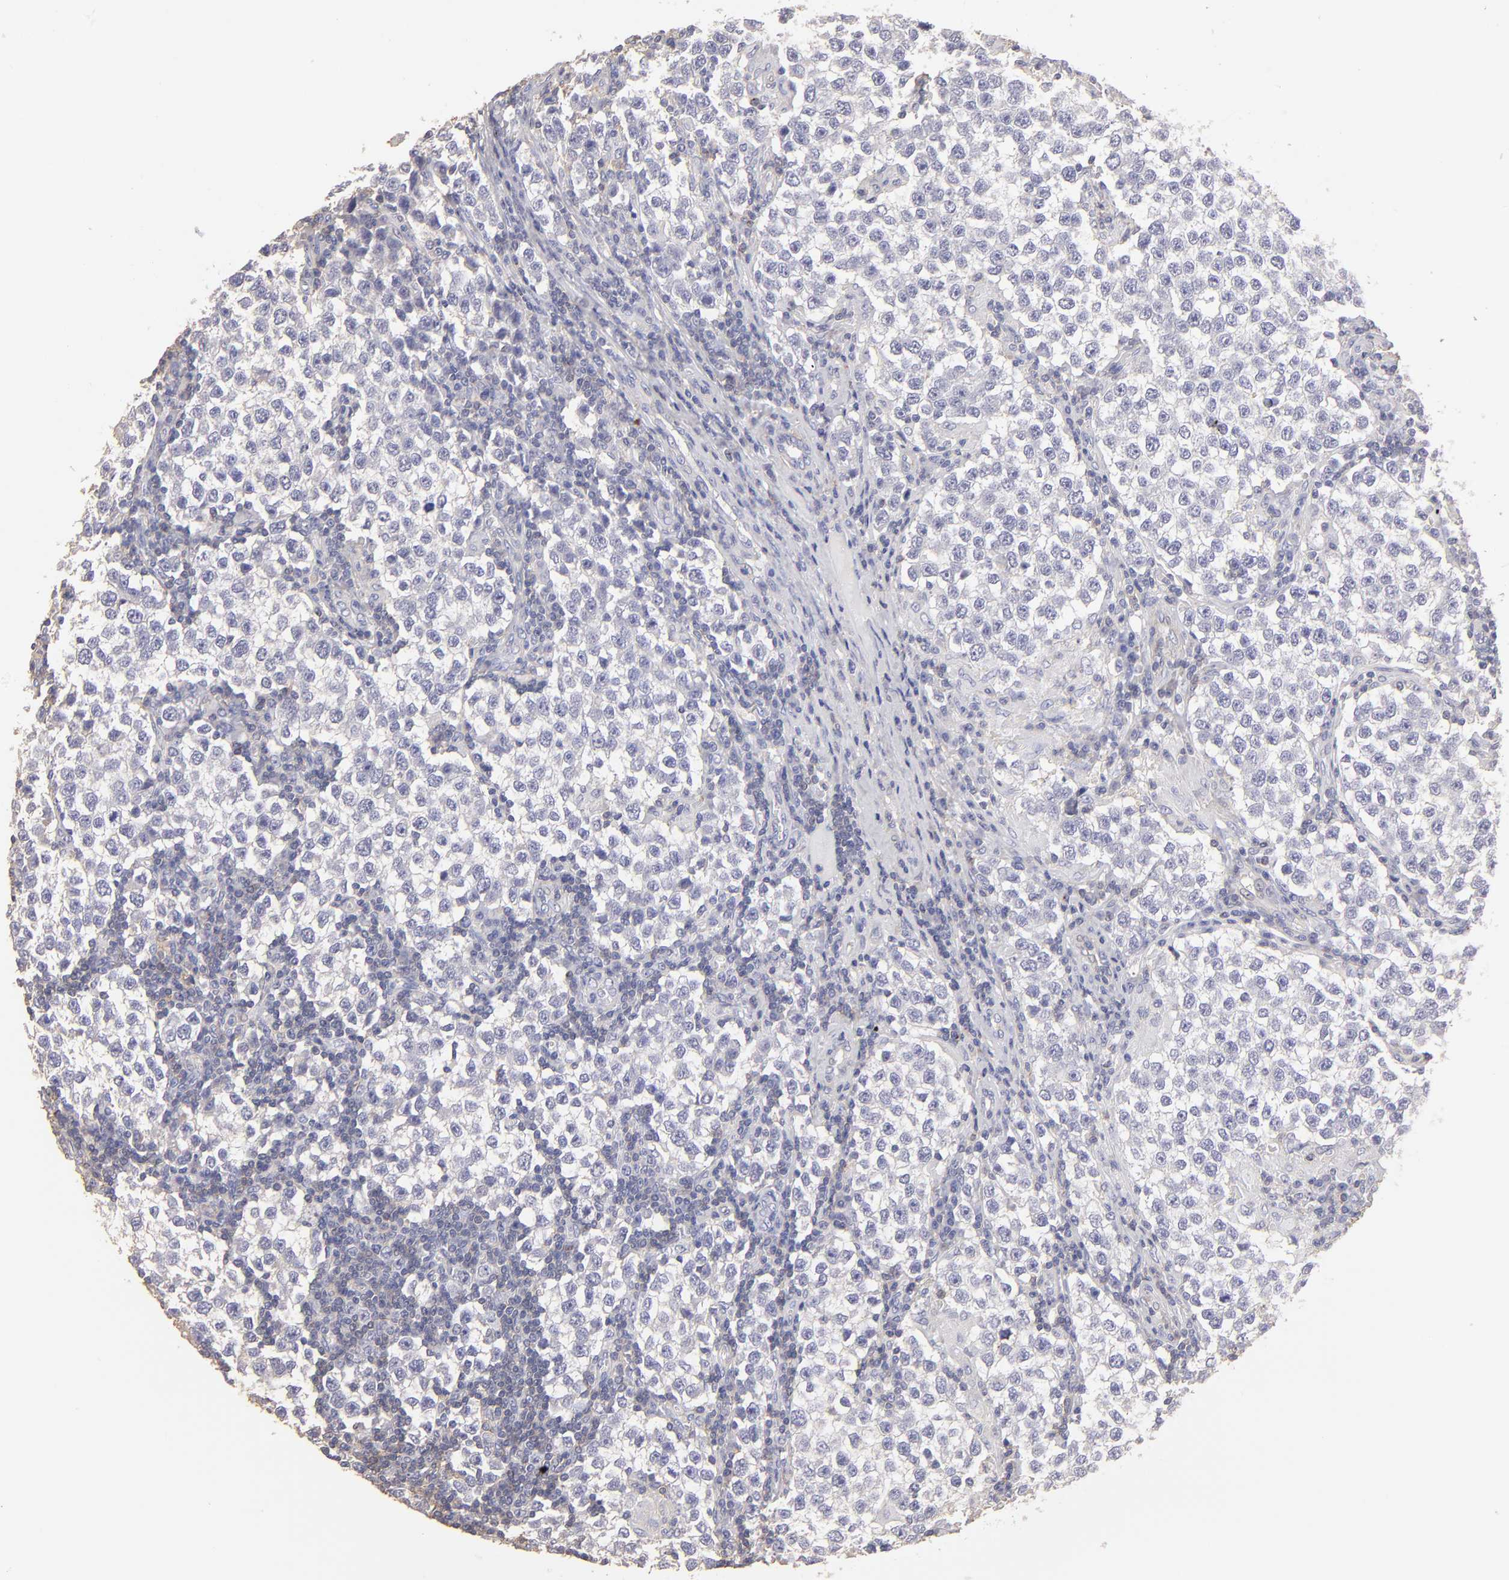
{"staining": {"intensity": "negative", "quantity": "none", "location": "none"}, "tissue": "testis cancer", "cell_type": "Tumor cells", "image_type": "cancer", "snomed": [{"axis": "morphology", "description": "Seminoma, NOS"}, {"axis": "topography", "description": "Testis"}], "caption": "Histopathology image shows no significant protein staining in tumor cells of testis cancer (seminoma).", "gene": "ABCB1", "patient": {"sex": "male", "age": 36}}